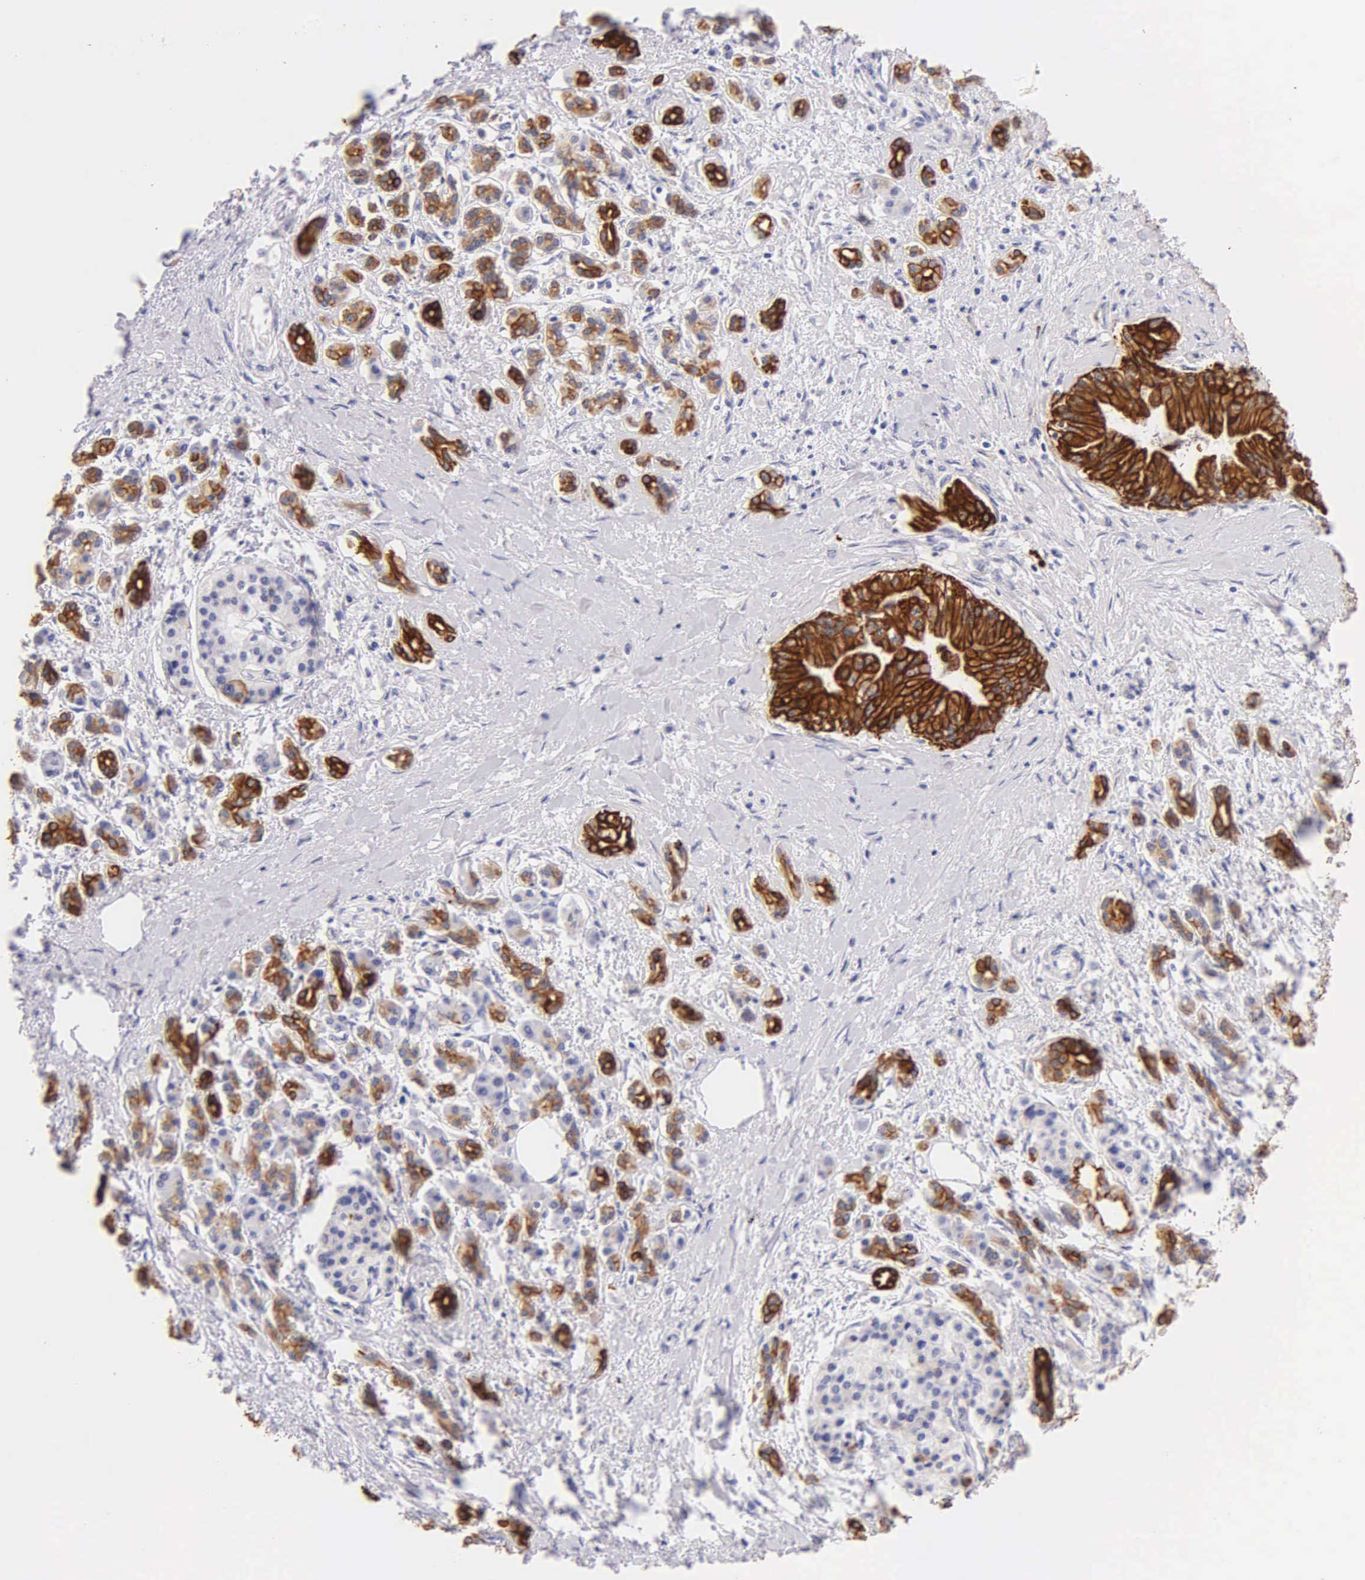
{"staining": {"intensity": "strong", "quantity": ">75%", "location": "cytoplasmic/membranous"}, "tissue": "pancreatic cancer", "cell_type": "Tumor cells", "image_type": "cancer", "snomed": [{"axis": "morphology", "description": "Adenocarcinoma, NOS"}, {"axis": "topography", "description": "Pancreas"}], "caption": "A high-resolution image shows IHC staining of adenocarcinoma (pancreatic), which exhibits strong cytoplasmic/membranous expression in about >75% of tumor cells.", "gene": "KRT17", "patient": {"sex": "female", "age": 64}}